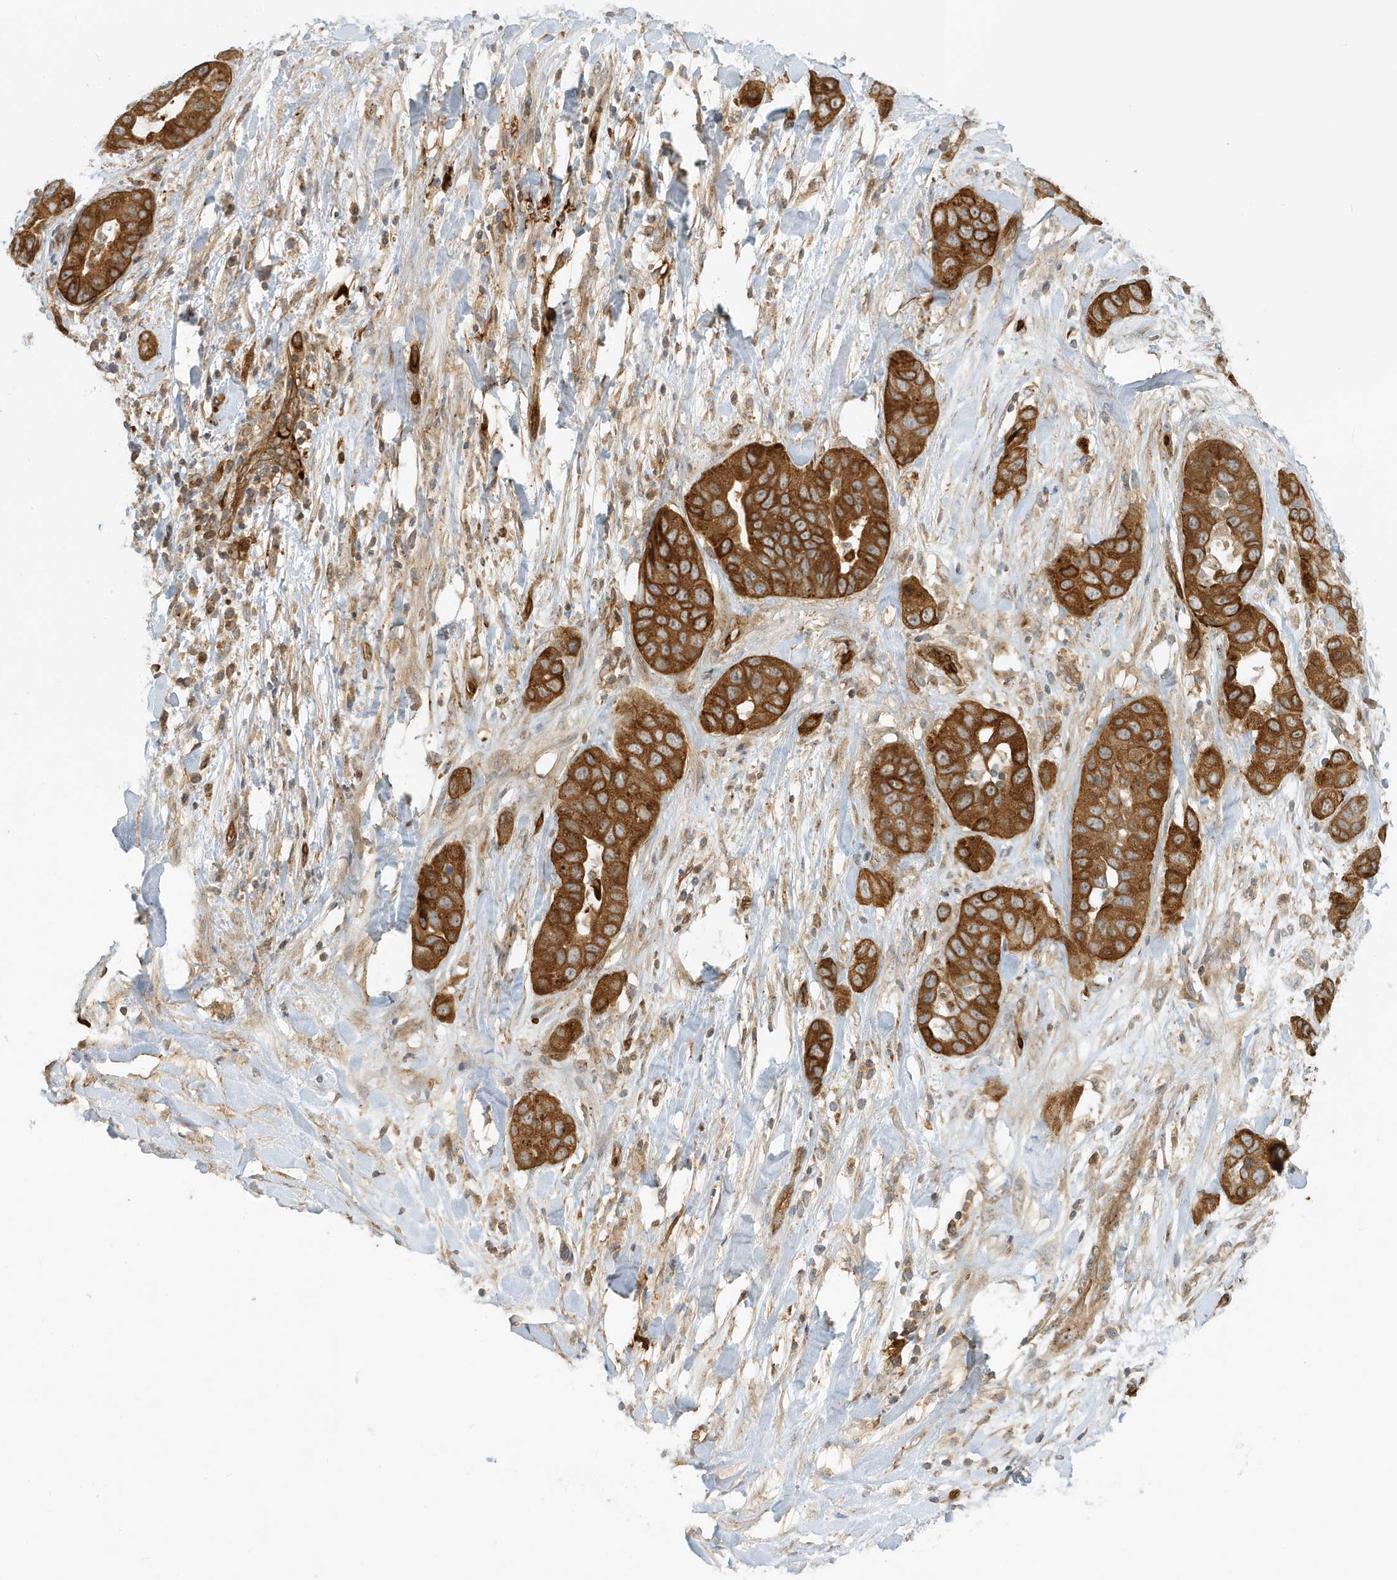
{"staining": {"intensity": "strong", "quantity": ">75%", "location": "cytoplasmic/membranous"}, "tissue": "liver cancer", "cell_type": "Tumor cells", "image_type": "cancer", "snomed": [{"axis": "morphology", "description": "Cholangiocarcinoma"}, {"axis": "topography", "description": "Liver"}], "caption": "IHC of liver cancer (cholangiocarcinoma) displays high levels of strong cytoplasmic/membranous expression in about >75% of tumor cells.", "gene": "FYCO1", "patient": {"sex": "female", "age": 52}}